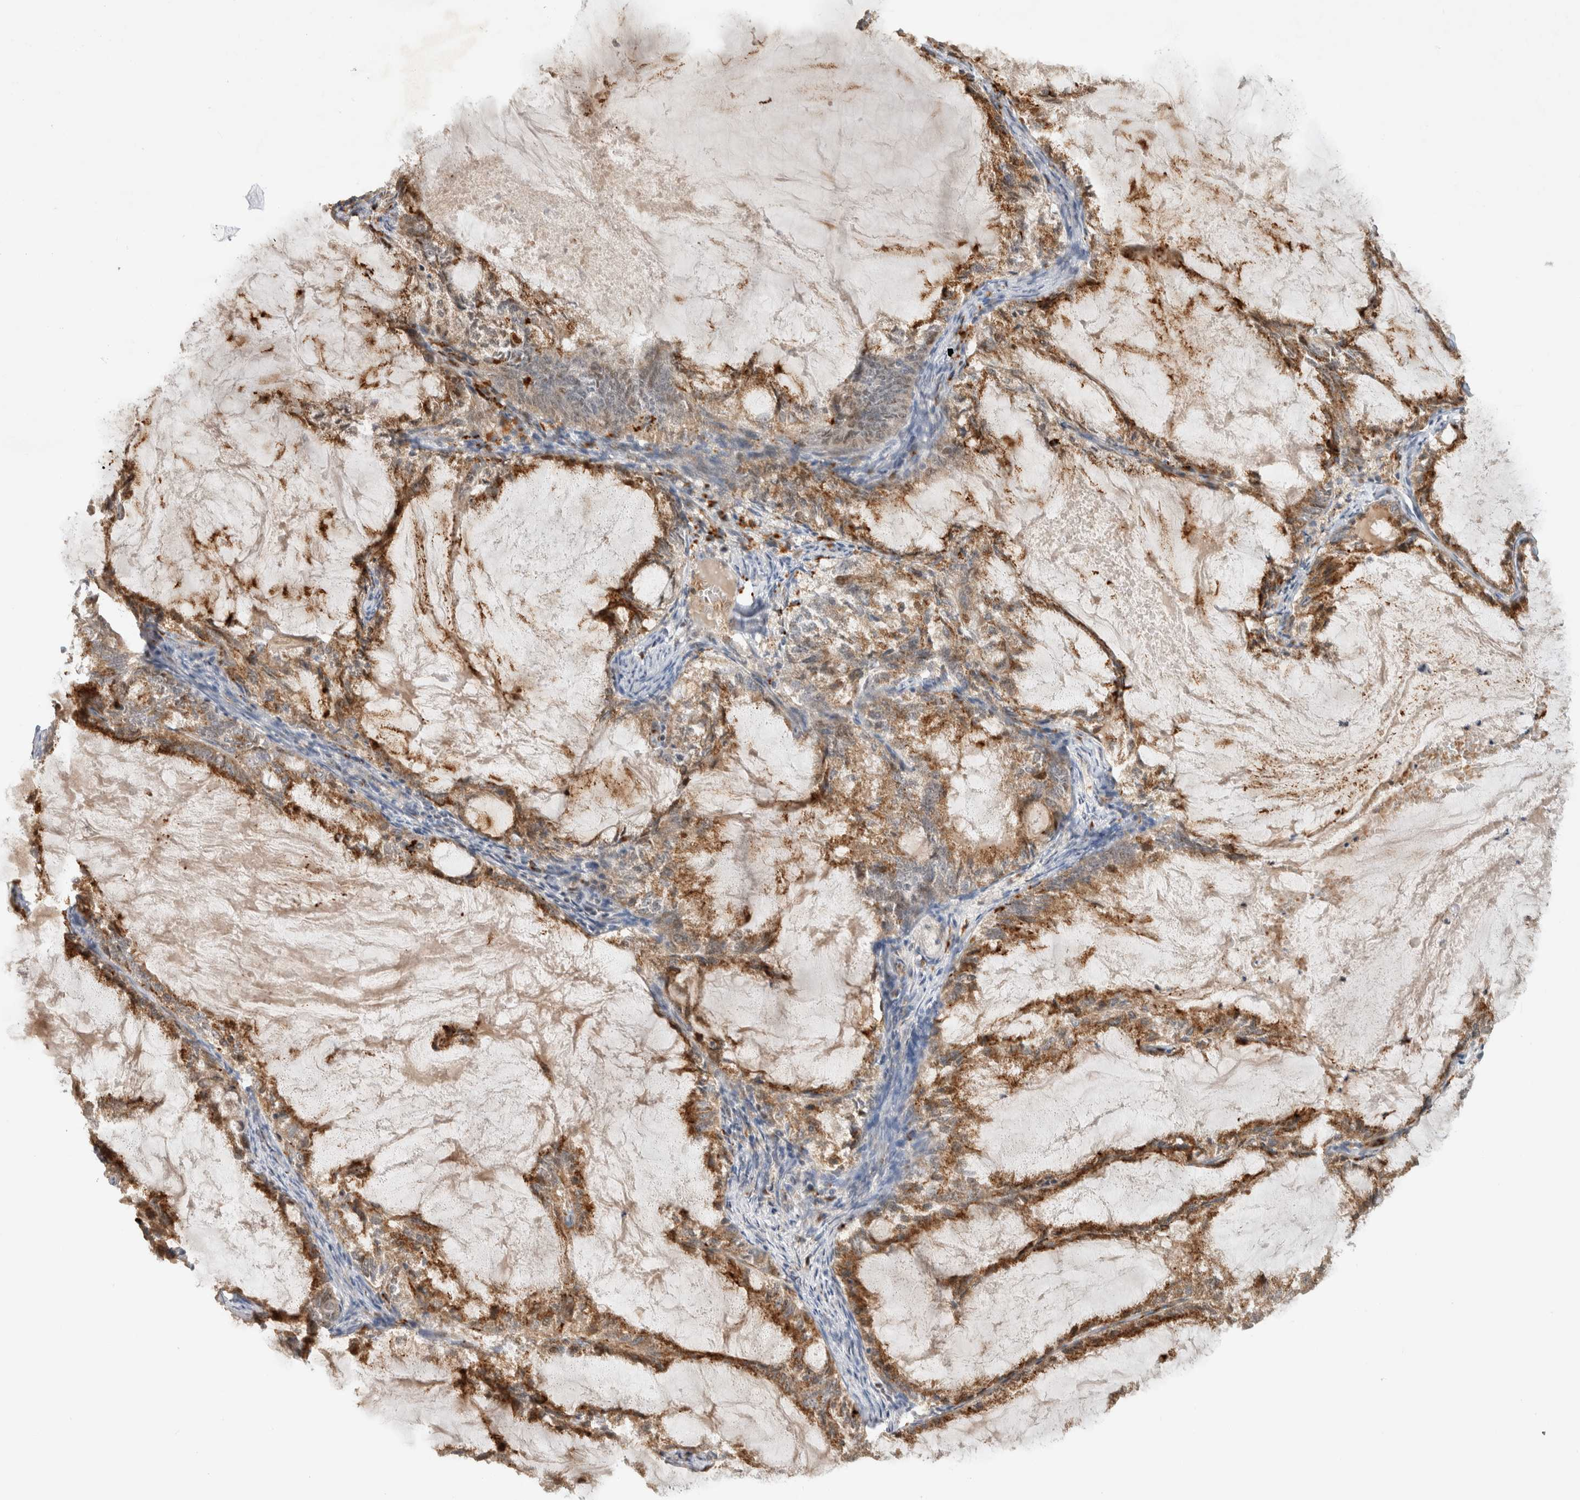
{"staining": {"intensity": "moderate", "quantity": ">75%", "location": "cytoplasmic/membranous"}, "tissue": "endometrial cancer", "cell_type": "Tumor cells", "image_type": "cancer", "snomed": [{"axis": "morphology", "description": "Adenocarcinoma, NOS"}, {"axis": "topography", "description": "Endometrium"}], "caption": "Immunohistochemical staining of human adenocarcinoma (endometrial) displays medium levels of moderate cytoplasmic/membranous expression in approximately >75% of tumor cells.", "gene": "OTUD6B", "patient": {"sex": "female", "age": 86}}